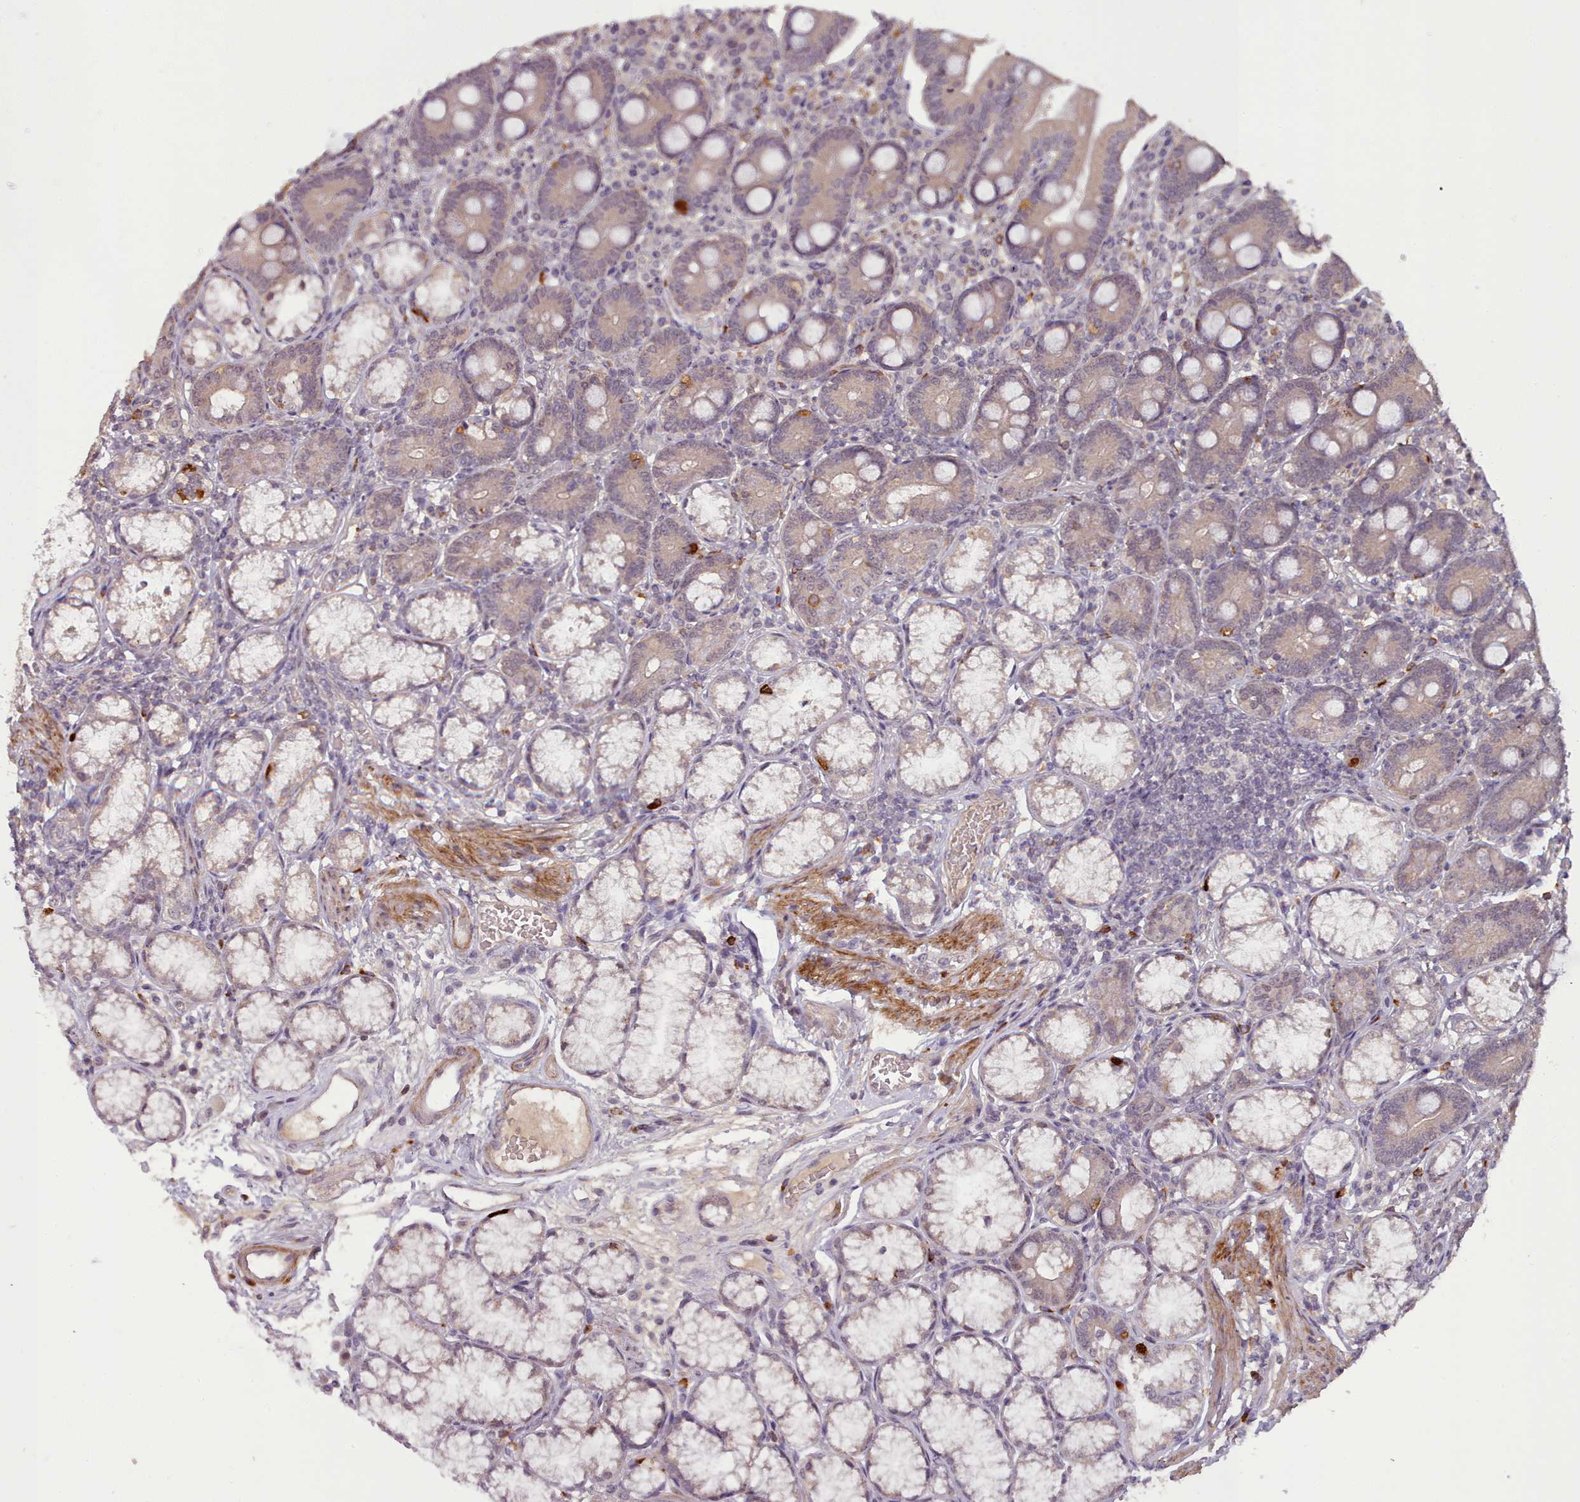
{"staining": {"intensity": "weak", "quantity": "25%-75%", "location": "cytoplasmic/membranous"}, "tissue": "duodenum", "cell_type": "Glandular cells", "image_type": "normal", "snomed": [{"axis": "morphology", "description": "Normal tissue, NOS"}, {"axis": "topography", "description": "Duodenum"}], "caption": "Human duodenum stained with a brown dye displays weak cytoplasmic/membranous positive expression in approximately 25%-75% of glandular cells.", "gene": "CDC6", "patient": {"sex": "female", "age": 67}}